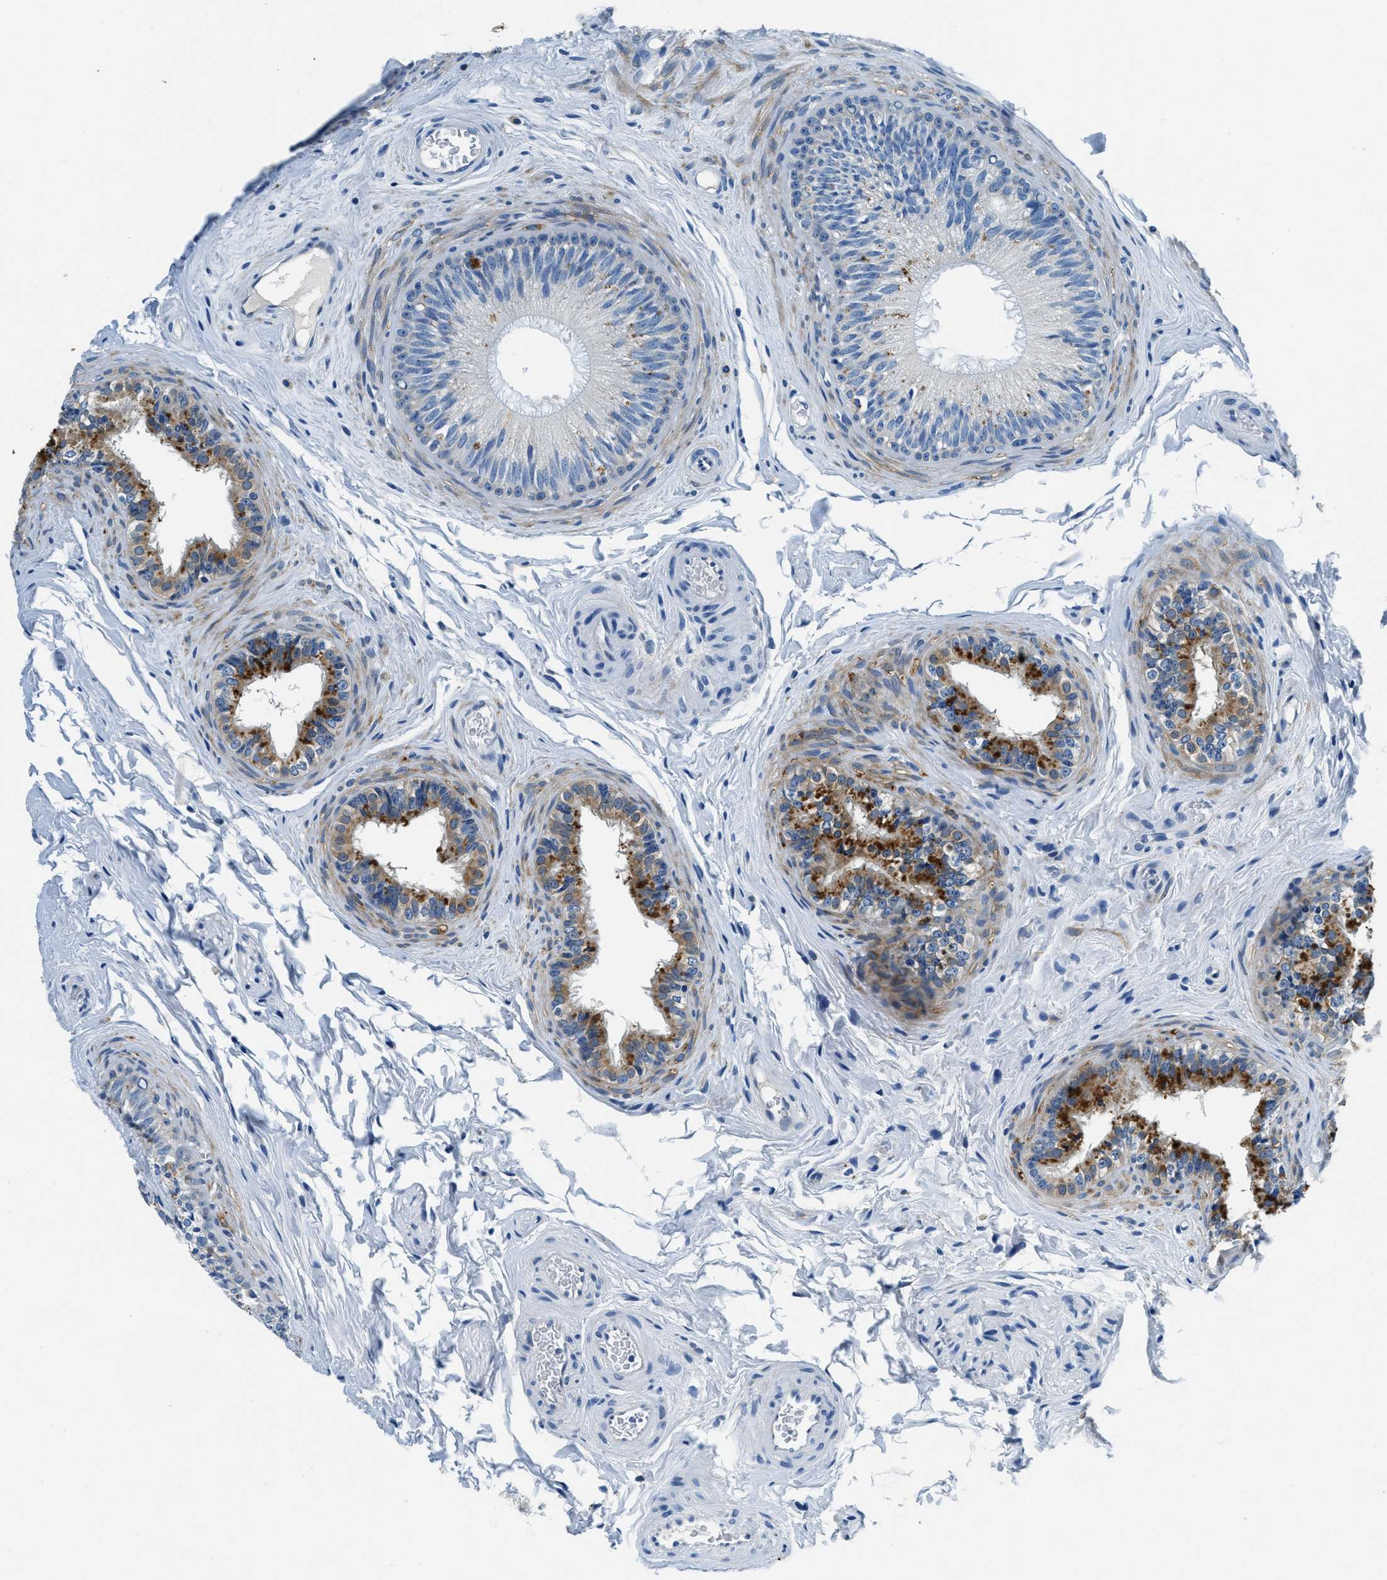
{"staining": {"intensity": "strong", "quantity": "<25%", "location": "cytoplasmic/membranous"}, "tissue": "epididymis", "cell_type": "Glandular cells", "image_type": "normal", "snomed": [{"axis": "morphology", "description": "Normal tissue, NOS"}, {"axis": "topography", "description": "Testis"}, {"axis": "topography", "description": "Epididymis"}], "caption": "A high-resolution image shows immunohistochemistry (IHC) staining of unremarkable epididymis, which displays strong cytoplasmic/membranous positivity in approximately <25% of glandular cells.", "gene": "UBAC2", "patient": {"sex": "male", "age": 36}}